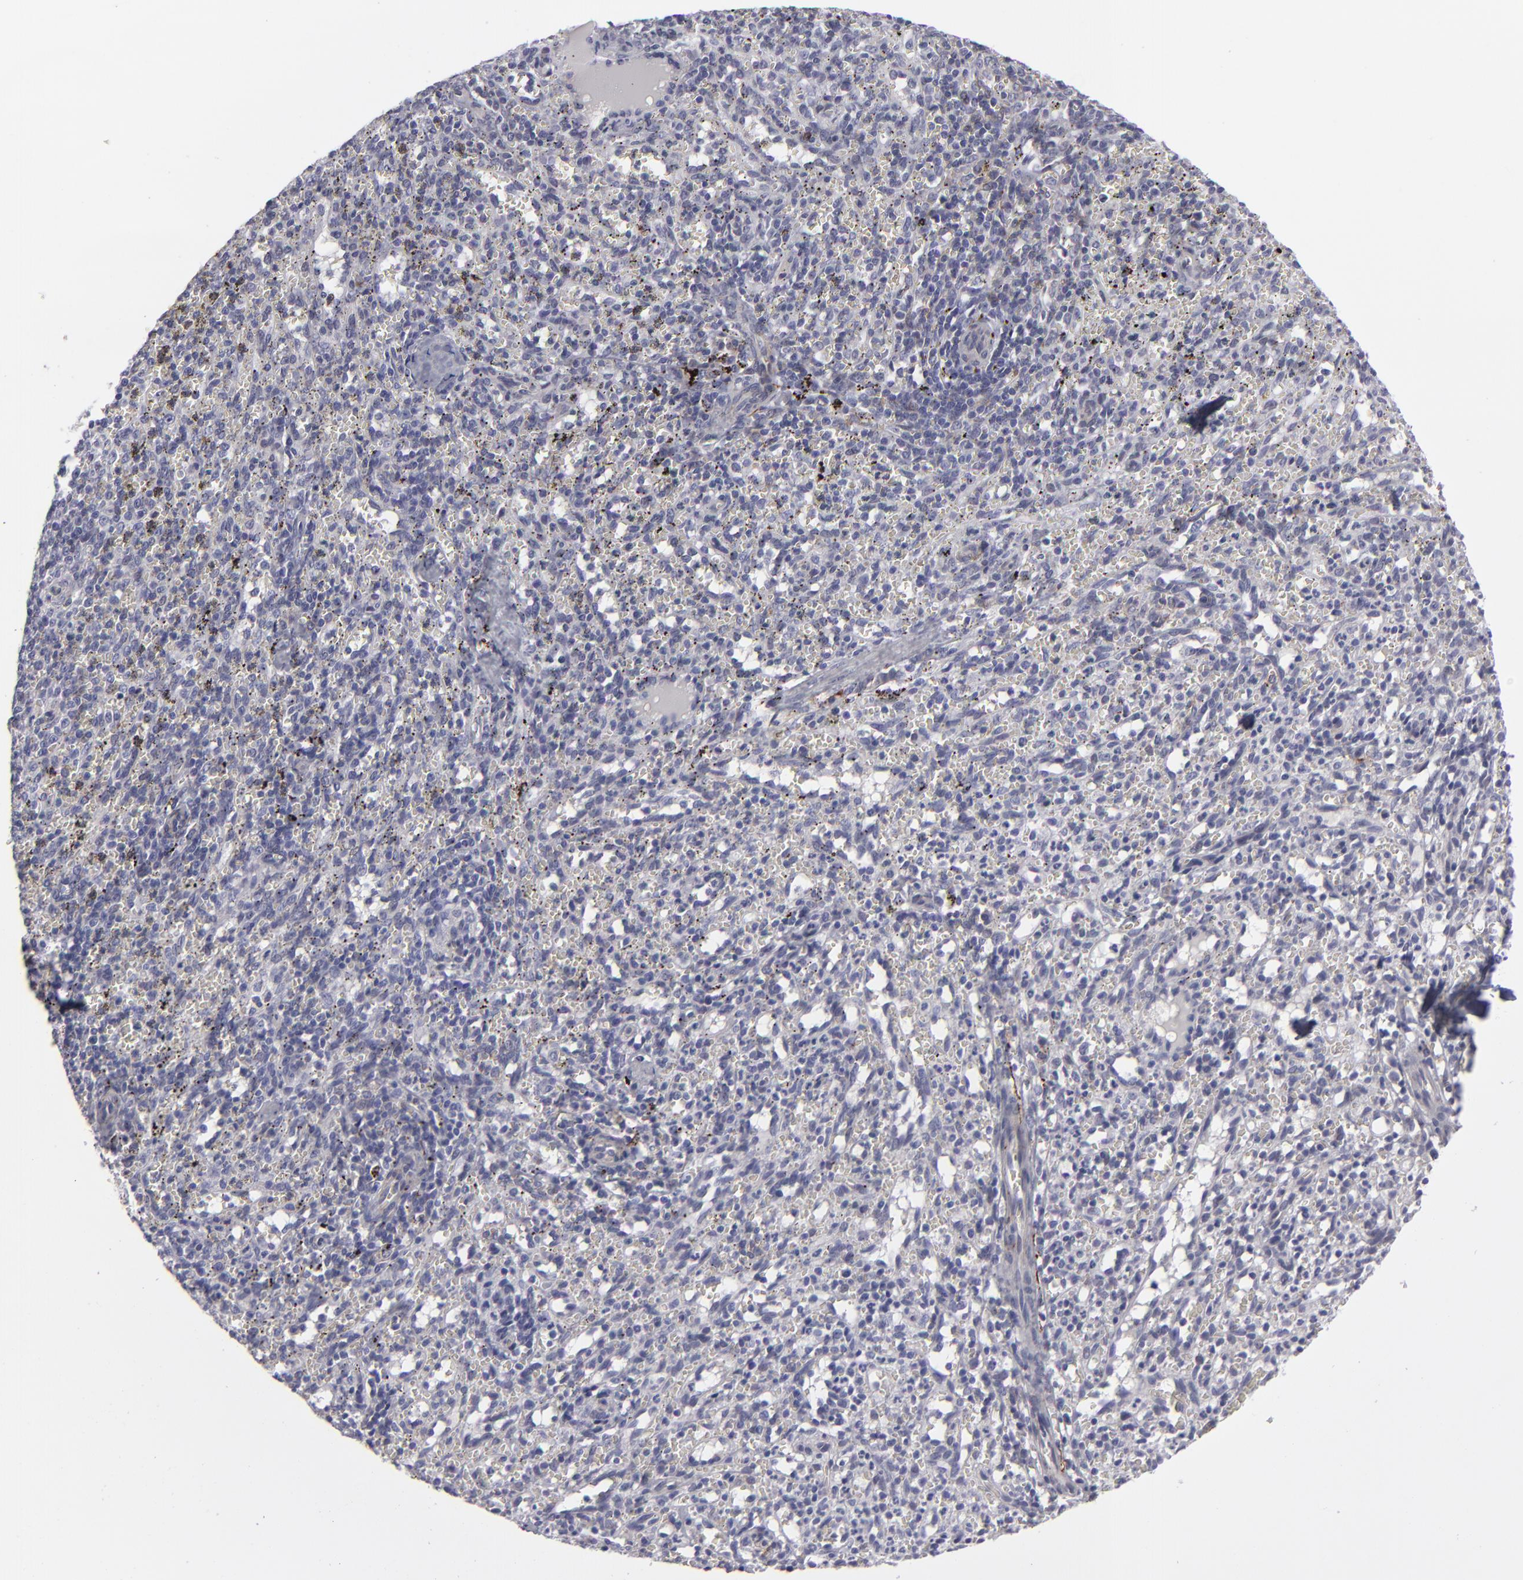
{"staining": {"intensity": "negative", "quantity": "none", "location": "none"}, "tissue": "spleen", "cell_type": "Cells in red pulp", "image_type": "normal", "snomed": [{"axis": "morphology", "description": "Normal tissue, NOS"}, {"axis": "topography", "description": "Spleen"}], "caption": "Spleen was stained to show a protein in brown. There is no significant expression in cells in red pulp. (Brightfield microscopy of DAB (3,3'-diaminobenzidine) immunohistochemistry at high magnification).", "gene": "ALCAM", "patient": {"sex": "female", "age": 10}}